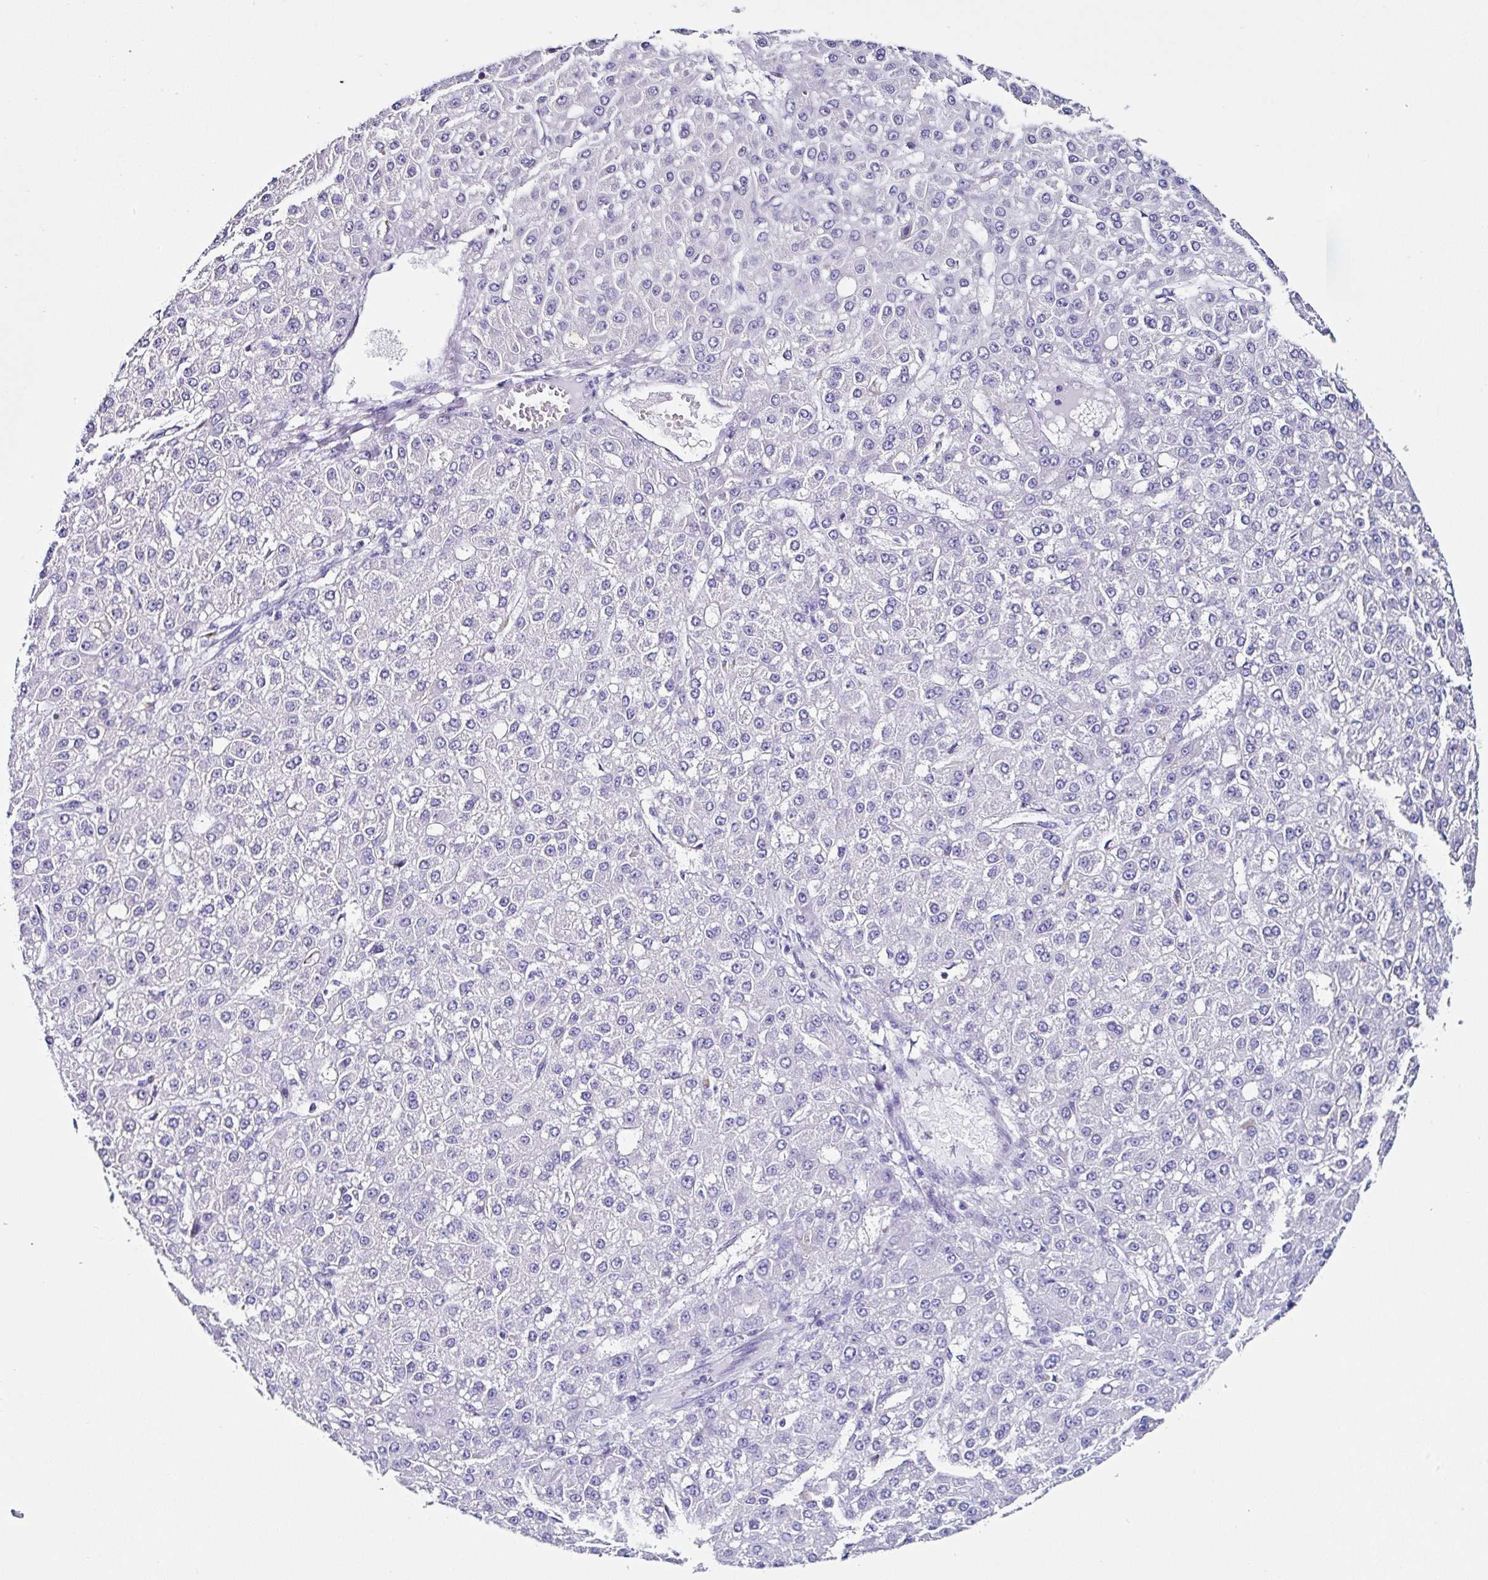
{"staining": {"intensity": "negative", "quantity": "none", "location": "none"}, "tissue": "liver cancer", "cell_type": "Tumor cells", "image_type": "cancer", "snomed": [{"axis": "morphology", "description": "Carcinoma, Hepatocellular, NOS"}, {"axis": "topography", "description": "Liver"}], "caption": "This photomicrograph is of hepatocellular carcinoma (liver) stained with IHC to label a protein in brown with the nuclei are counter-stained blue. There is no positivity in tumor cells.", "gene": "TMPRSS11E", "patient": {"sex": "male", "age": 67}}